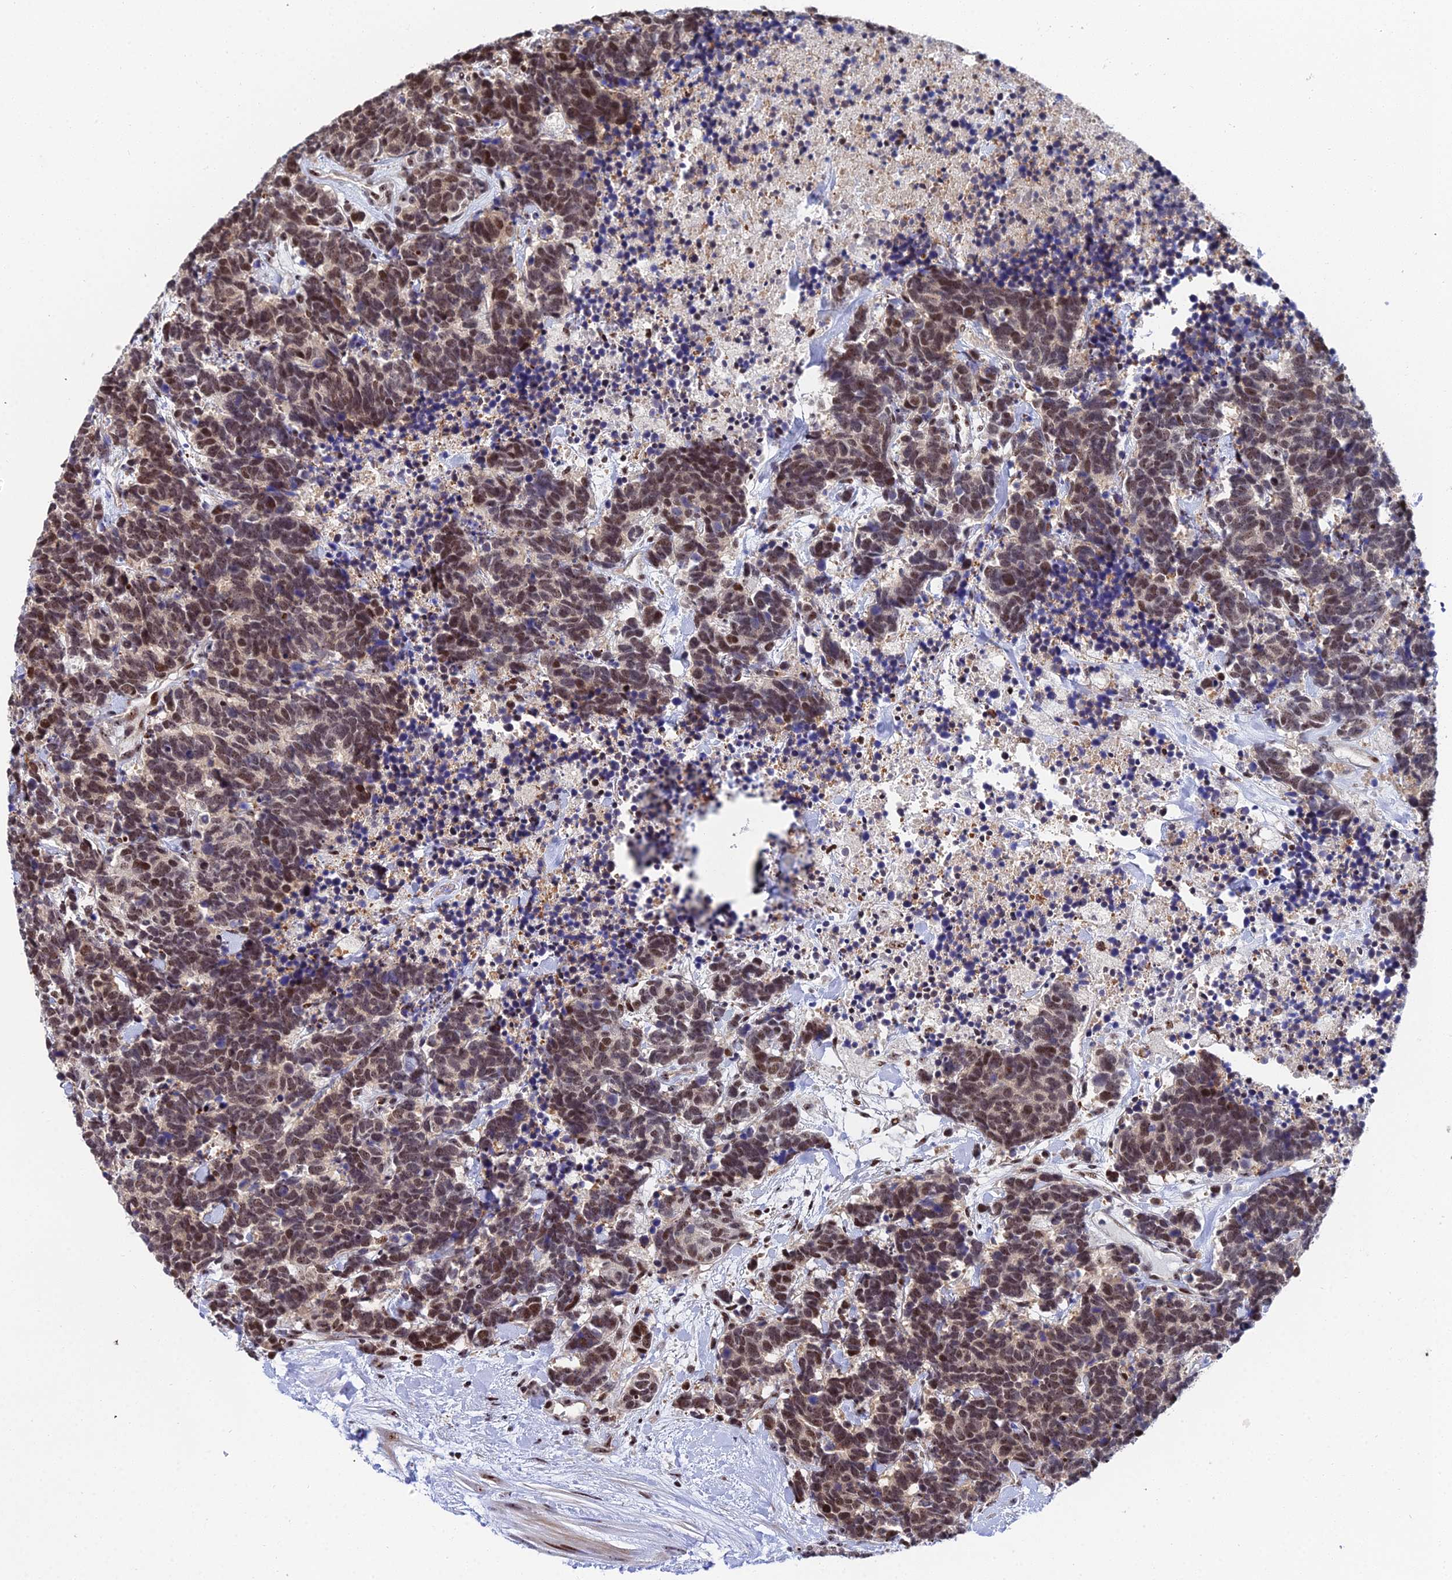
{"staining": {"intensity": "moderate", "quantity": ">75%", "location": "nuclear"}, "tissue": "carcinoid", "cell_type": "Tumor cells", "image_type": "cancer", "snomed": [{"axis": "morphology", "description": "Carcinoma, NOS"}, {"axis": "morphology", "description": "Carcinoid, malignant, NOS"}, {"axis": "topography", "description": "Prostate"}], "caption": "Human carcinoid stained with a brown dye shows moderate nuclear positive positivity in approximately >75% of tumor cells.", "gene": "TIFA", "patient": {"sex": "male", "age": 57}}